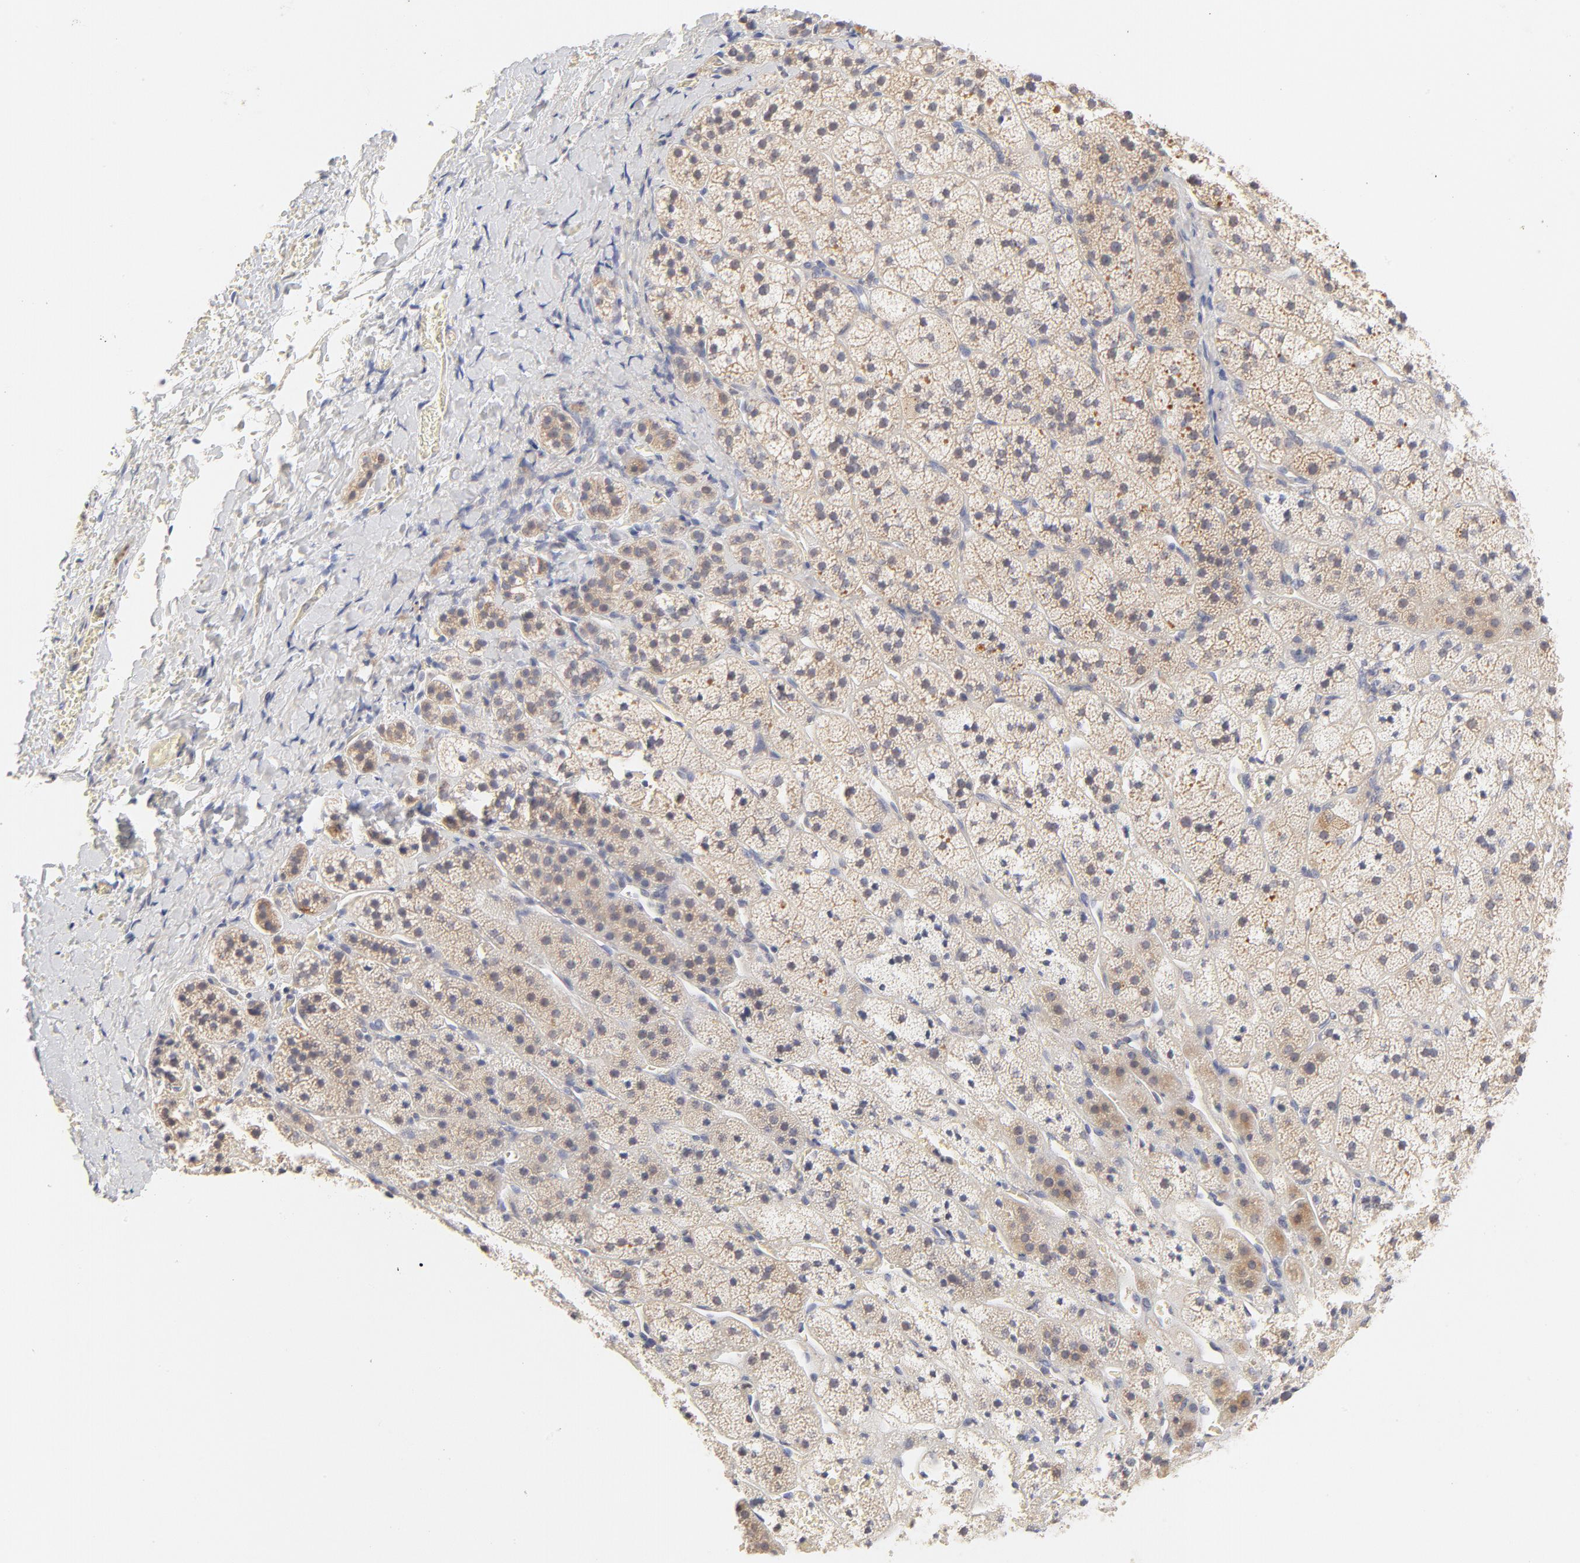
{"staining": {"intensity": "weak", "quantity": "<25%", "location": "cytoplasmic/membranous"}, "tissue": "adrenal gland", "cell_type": "Glandular cells", "image_type": "normal", "snomed": [{"axis": "morphology", "description": "Normal tissue, NOS"}, {"axis": "topography", "description": "Adrenal gland"}], "caption": "An immunohistochemistry (IHC) micrograph of benign adrenal gland is shown. There is no staining in glandular cells of adrenal gland. (DAB immunohistochemistry visualized using brightfield microscopy, high magnification).", "gene": "MTERF2", "patient": {"sex": "female", "age": 44}}